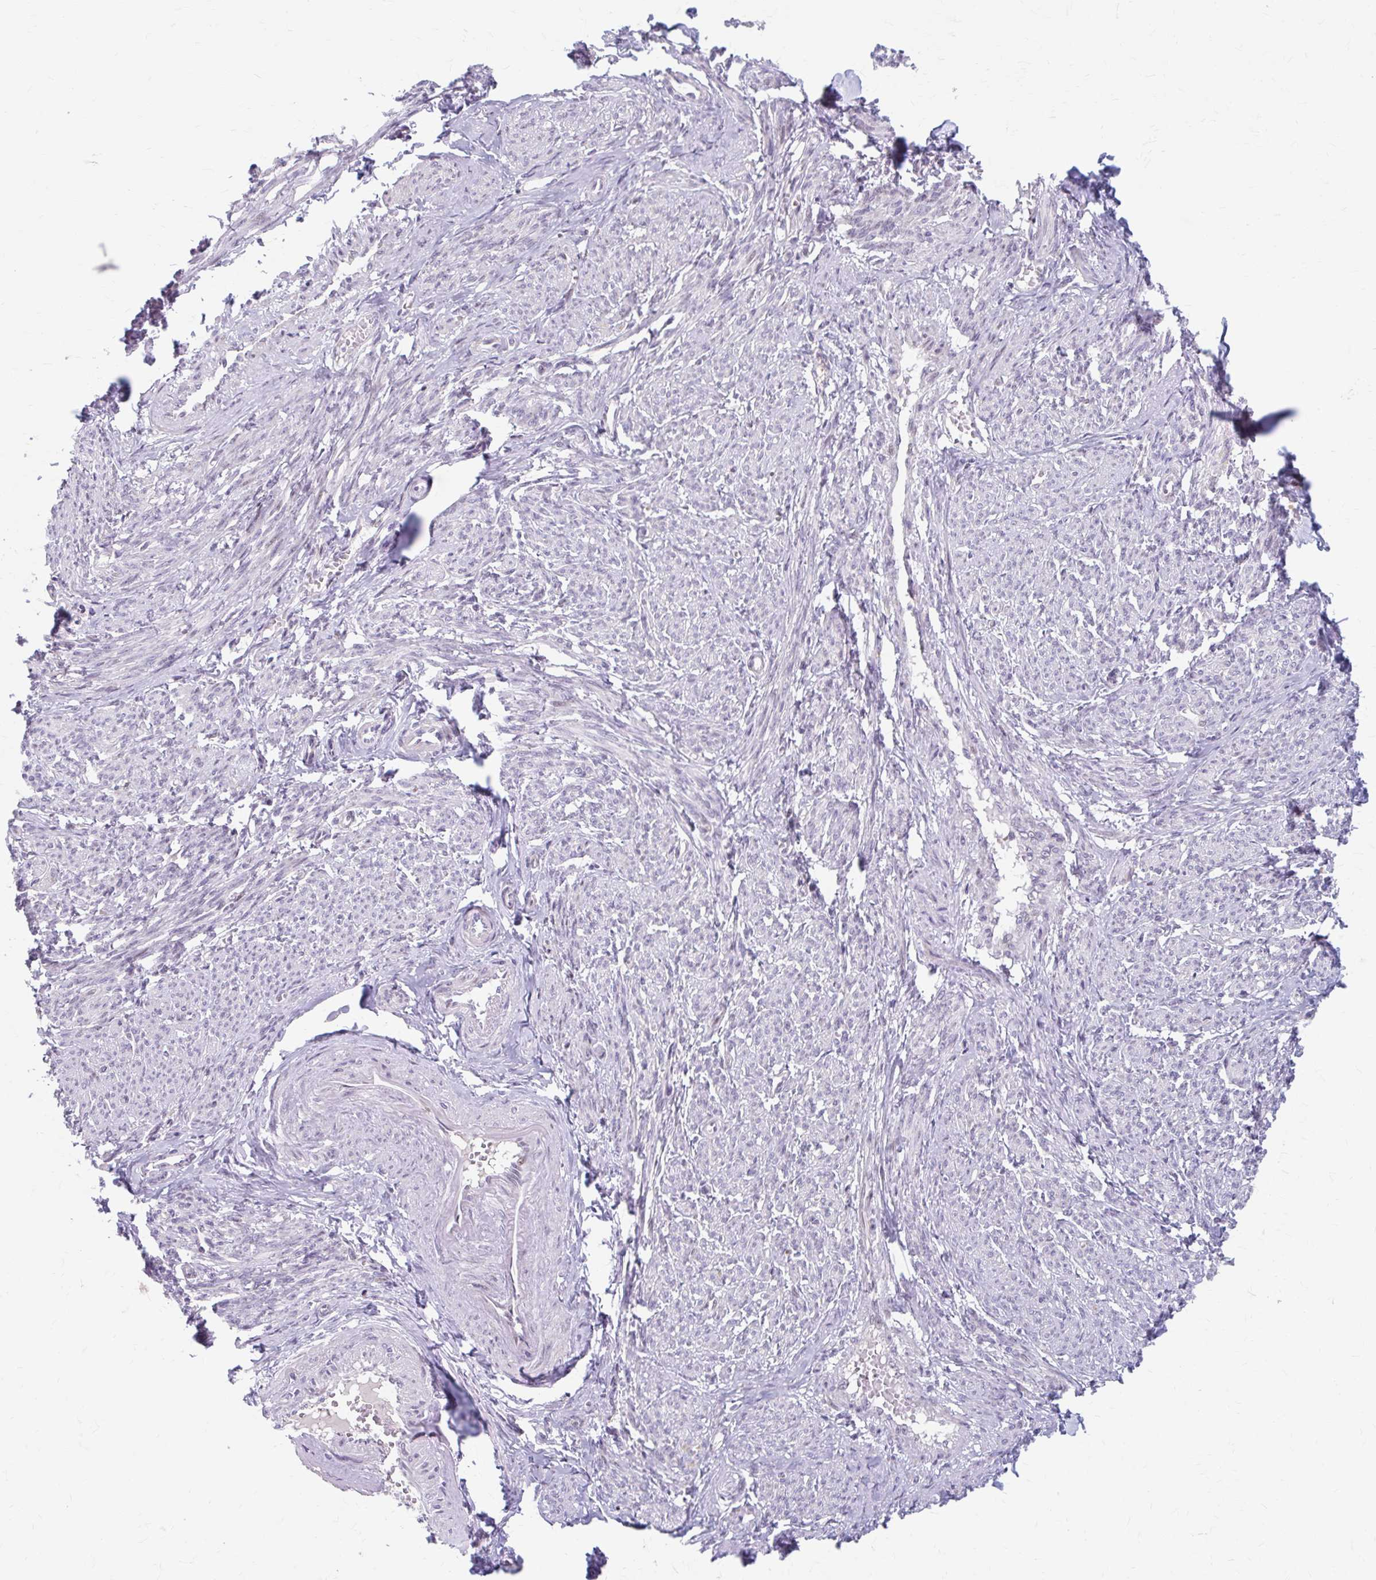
{"staining": {"intensity": "weak", "quantity": "<25%", "location": "cytoplasmic/membranous,nuclear"}, "tissue": "smooth muscle", "cell_type": "Smooth muscle cells", "image_type": "normal", "snomed": [{"axis": "morphology", "description": "Normal tissue, NOS"}, {"axis": "topography", "description": "Smooth muscle"}], "caption": "A high-resolution image shows IHC staining of benign smooth muscle, which demonstrates no significant staining in smooth muscle cells.", "gene": "BEAN1", "patient": {"sex": "female", "age": 65}}